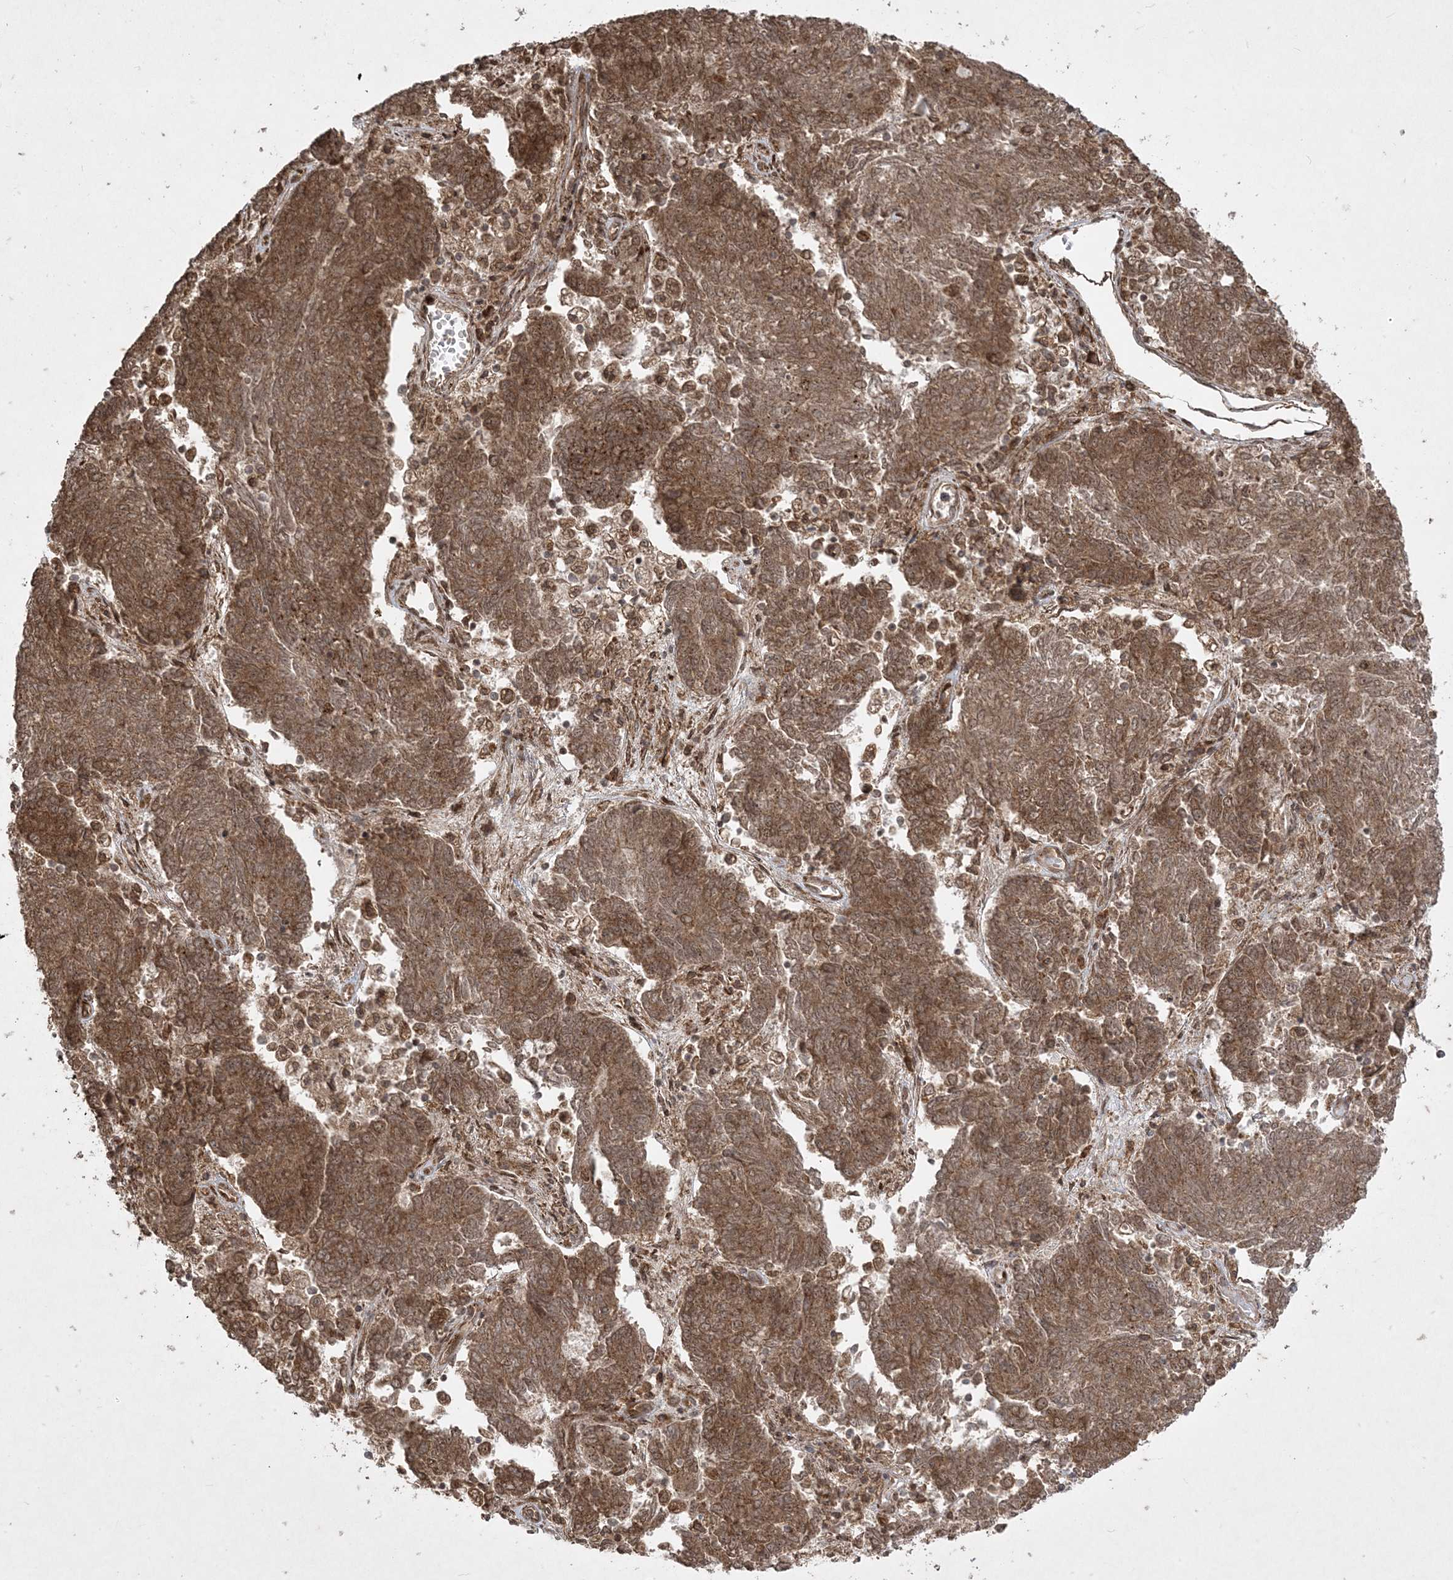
{"staining": {"intensity": "moderate", "quantity": ">75%", "location": "cytoplasmic/membranous"}, "tissue": "endometrial cancer", "cell_type": "Tumor cells", "image_type": "cancer", "snomed": [{"axis": "morphology", "description": "Adenocarcinoma, NOS"}, {"axis": "topography", "description": "Endometrium"}], "caption": "An immunohistochemistry photomicrograph of tumor tissue is shown. Protein staining in brown labels moderate cytoplasmic/membranous positivity in endometrial cancer within tumor cells.", "gene": "RRAS", "patient": {"sex": "female", "age": 80}}